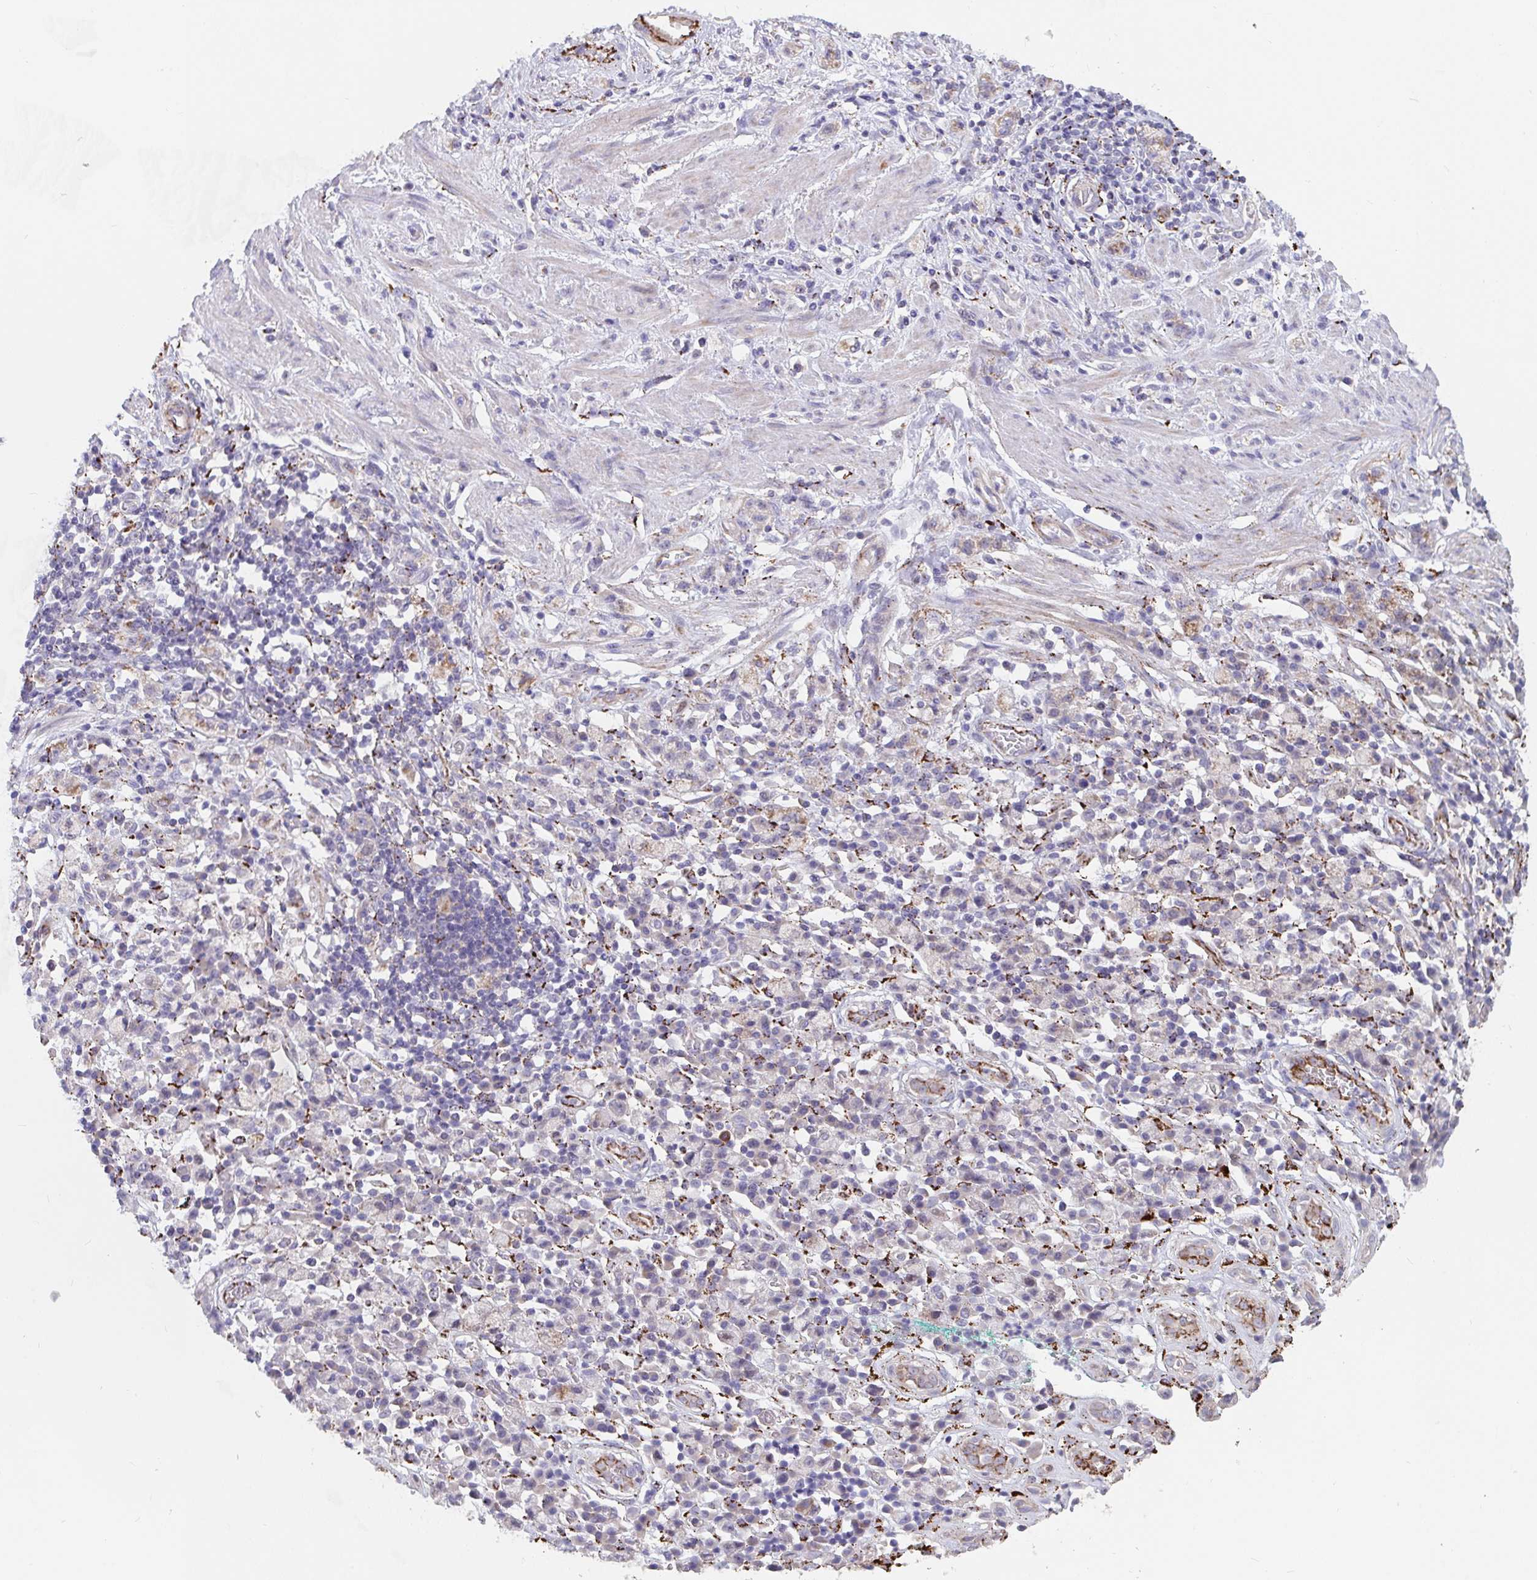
{"staining": {"intensity": "negative", "quantity": "none", "location": "none"}, "tissue": "stomach cancer", "cell_type": "Tumor cells", "image_type": "cancer", "snomed": [{"axis": "morphology", "description": "Adenocarcinoma, NOS"}, {"axis": "topography", "description": "Stomach"}], "caption": "The immunohistochemistry photomicrograph has no significant staining in tumor cells of stomach cancer tissue.", "gene": "FAM156B", "patient": {"sex": "male", "age": 77}}